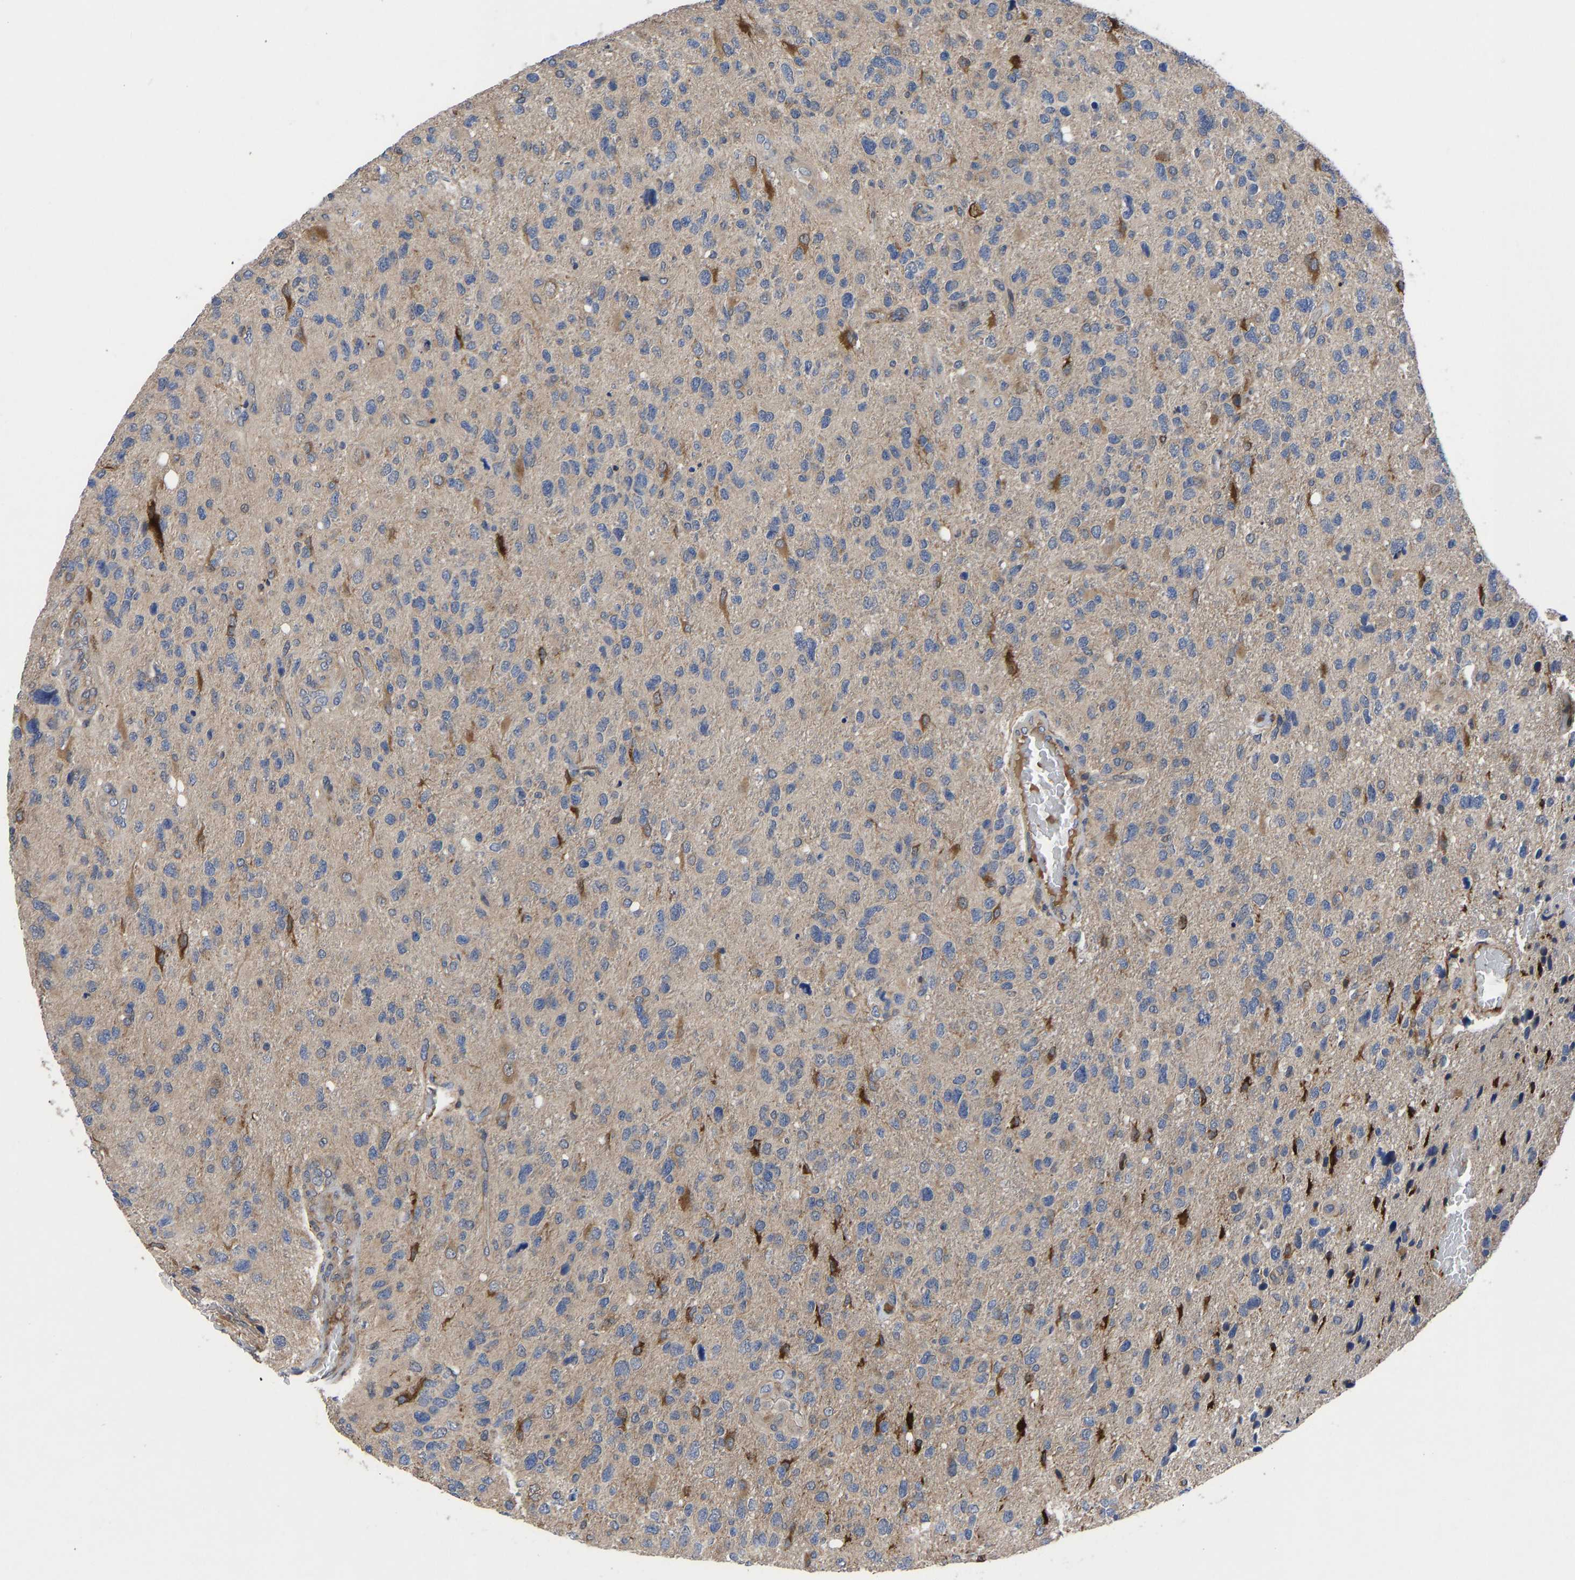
{"staining": {"intensity": "moderate", "quantity": ">75%", "location": "cytoplasmic/membranous"}, "tissue": "glioma", "cell_type": "Tumor cells", "image_type": "cancer", "snomed": [{"axis": "morphology", "description": "Glioma, malignant, High grade"}, {"axis": "topography", "description": "Brain"}], "caption": "Glioma stained with immunohistochemistry exhibits moderate cytoplasmic/membranous staining in approximately >75% of tumor cells.", "gene": "FRRS1", "patient": {"sex": "female", "age": 58}}